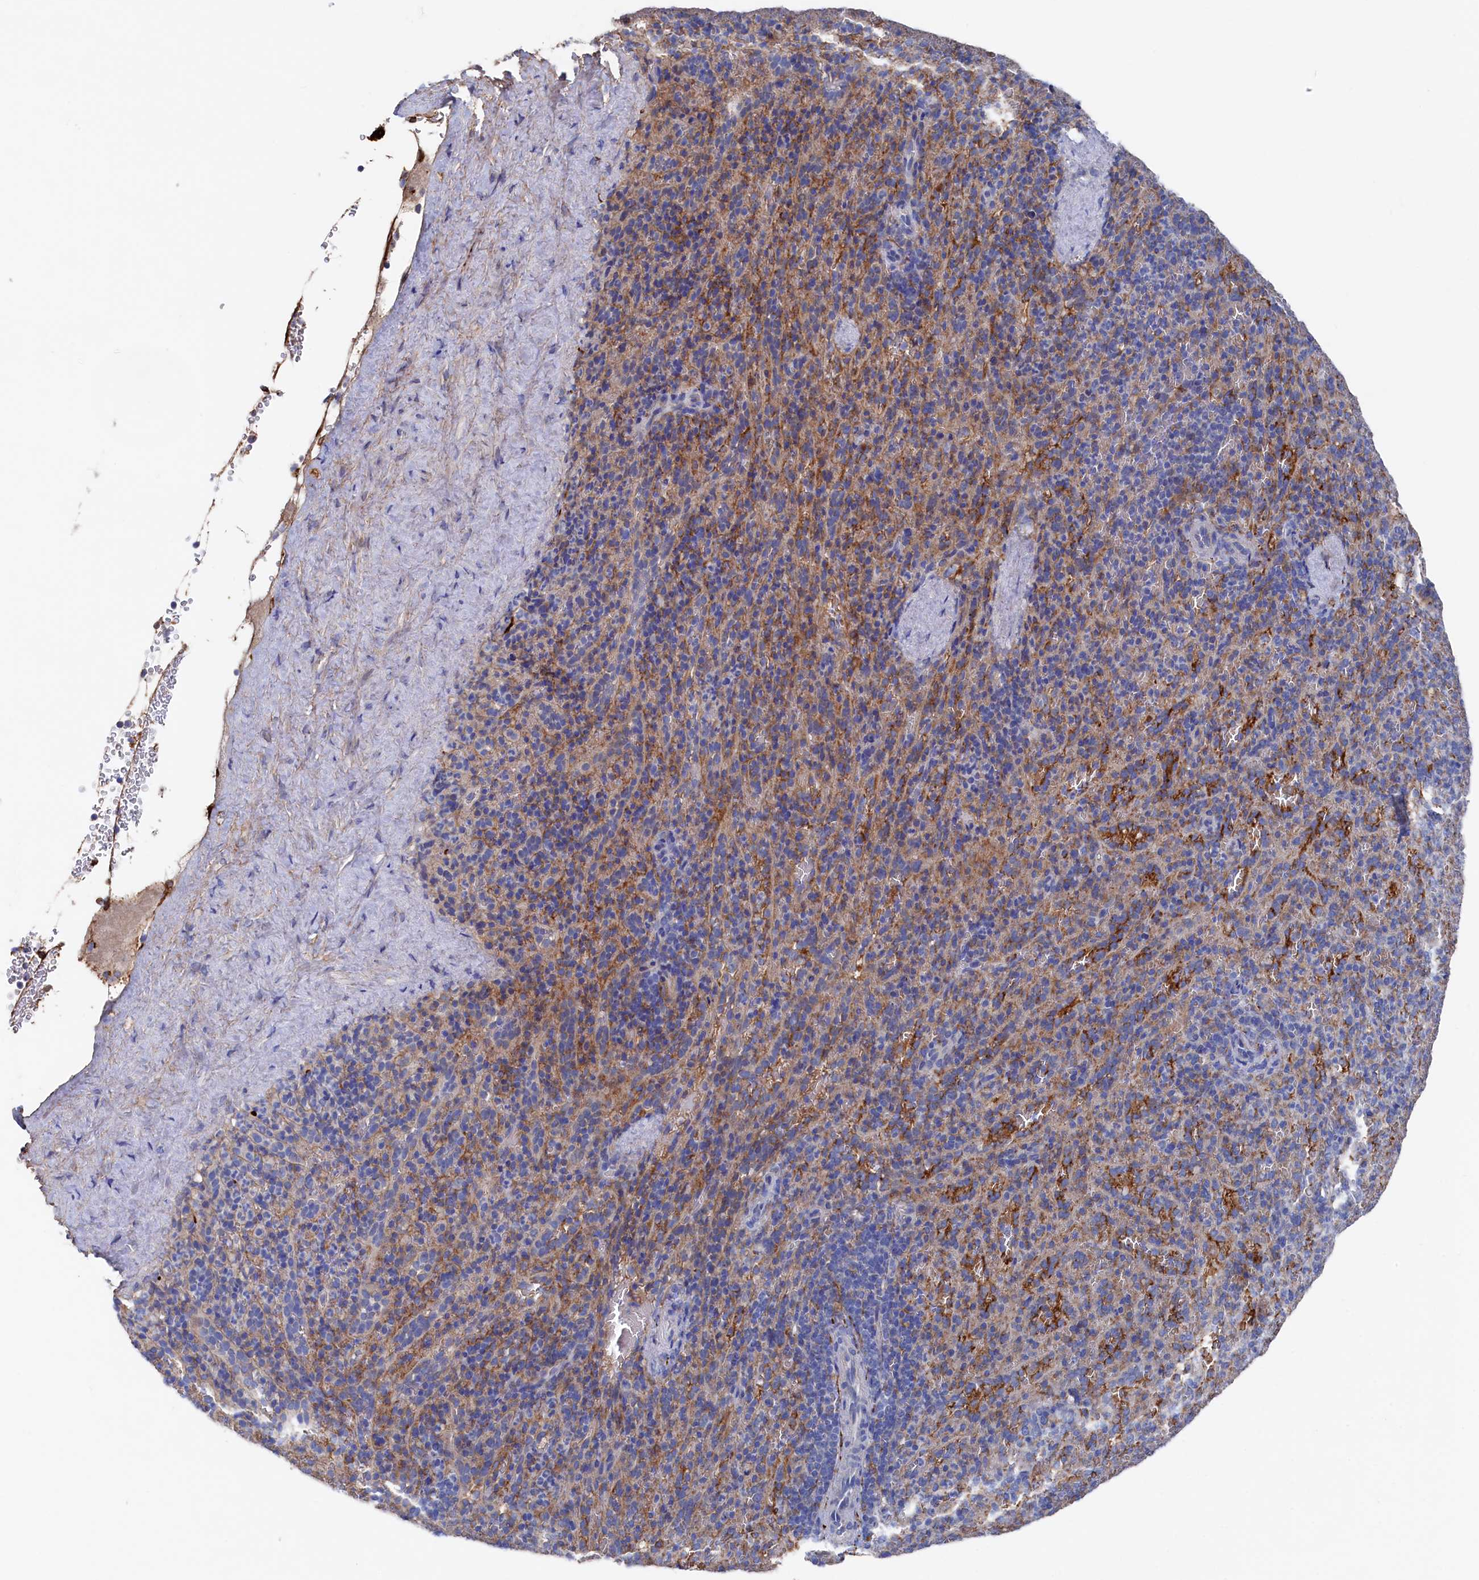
{"staining": {"intensity": "moderate", "quantity": "<25%", "location": "cytoplasmic/membranous"}, "tissue": "spleen", "cell_type": "Cells in red pulp", "image_type": "normal", "snomed": [{"axis": "morphology", "description": "Normal tissue, NOS"}, {"axis": "topography", "description": "Spleen"}], "caption": "The image shows staining of unremarkable spleen, revealing moderate cytoplasmic/membranous protein positivity (brown color) within cells in red pulp.", "gene": "C12orf73", "patient": {"sex": "female", "age": 21}}